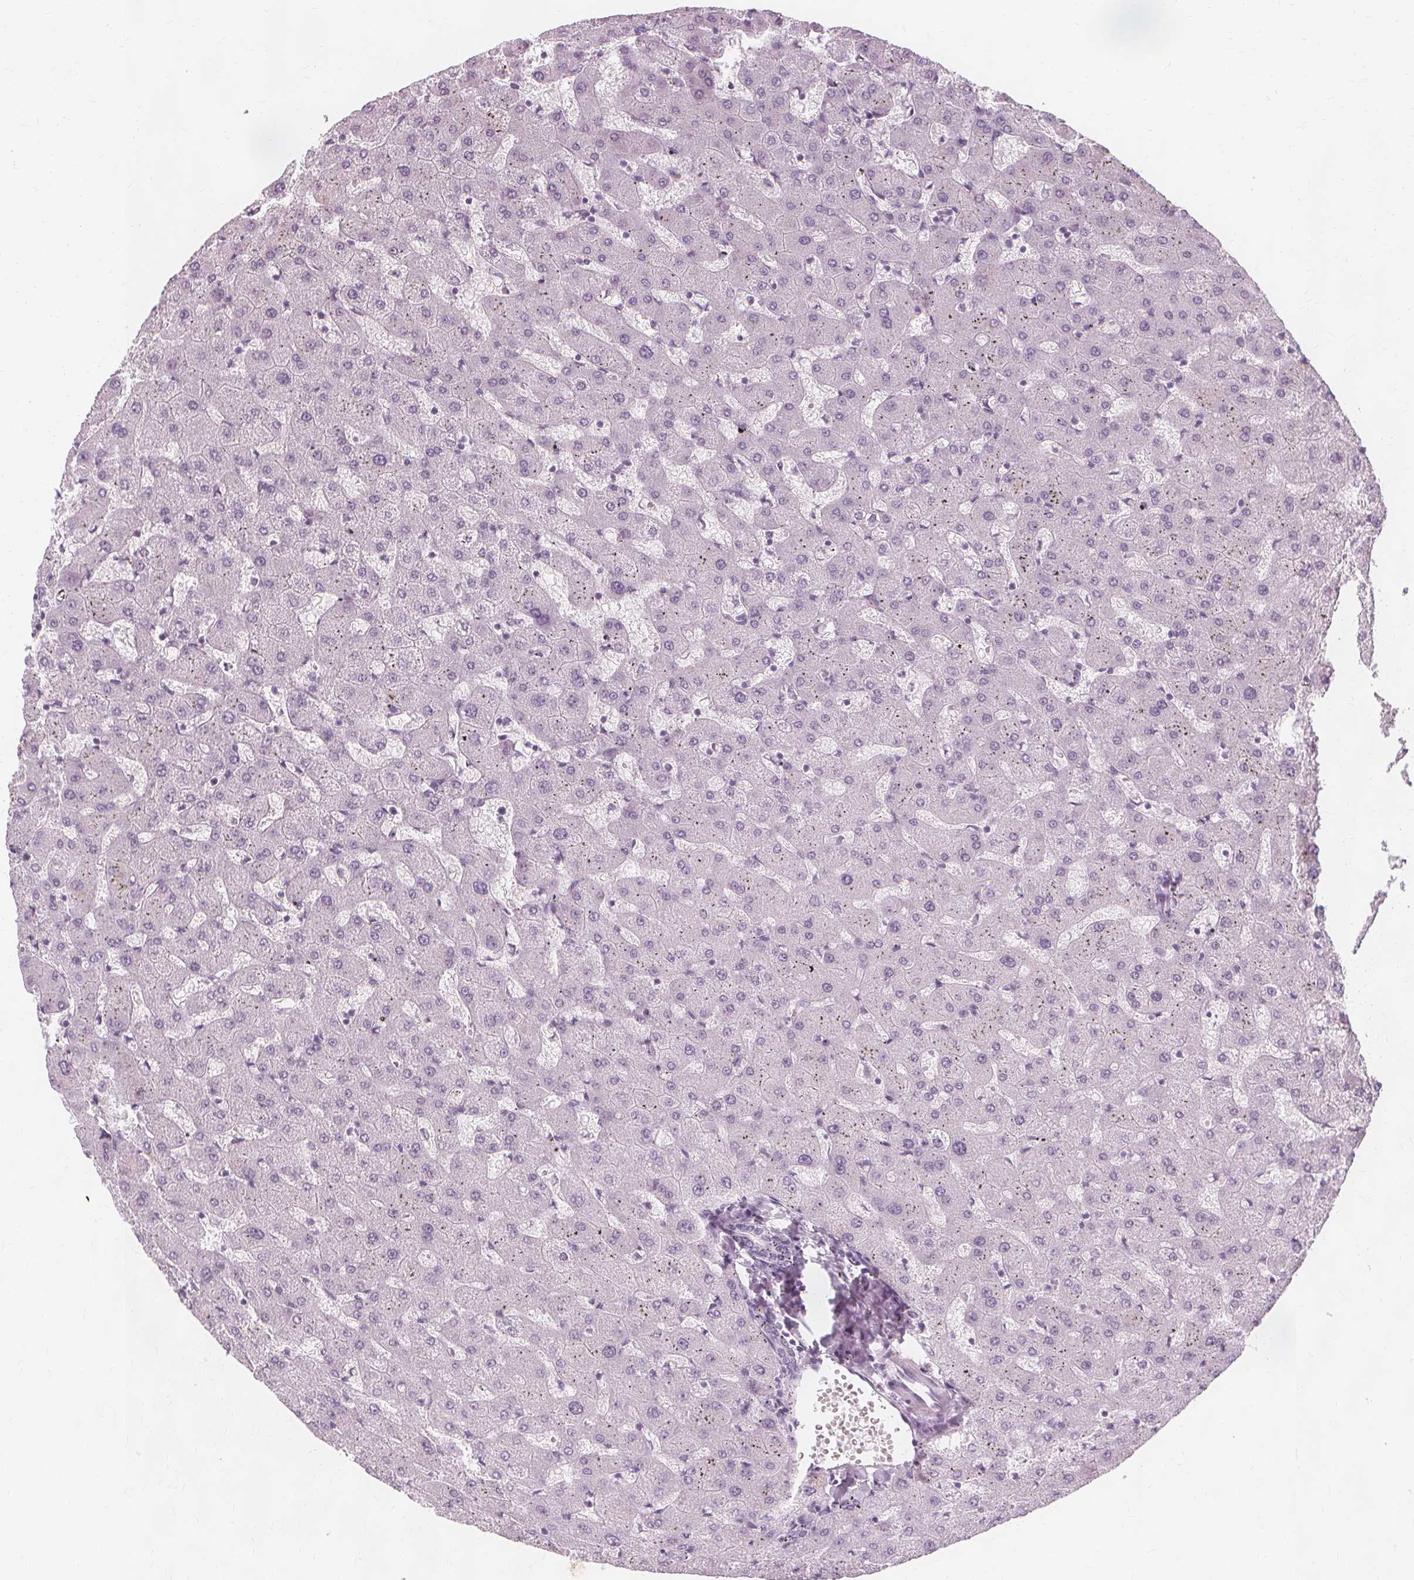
{"staining": {"intensity": "negative", "quantity": "none", "location": "none"}, "tissue": "liver", "cell_type": "Cholangiocytes", "image_type": "normal", "snomed": [{"axis": "morphology", "description": "Normal tissue, NOS"}, {"axis": "topography", "description": "Liver"}], "caption": "Immunohistochemical staining of unremarkable human liver shows no significant staining in cholangiocytes. (DAB IHC with hematoxylin counter stain).", "gene": "TFF1", "patient": {"sex": "female", "age": 63}}